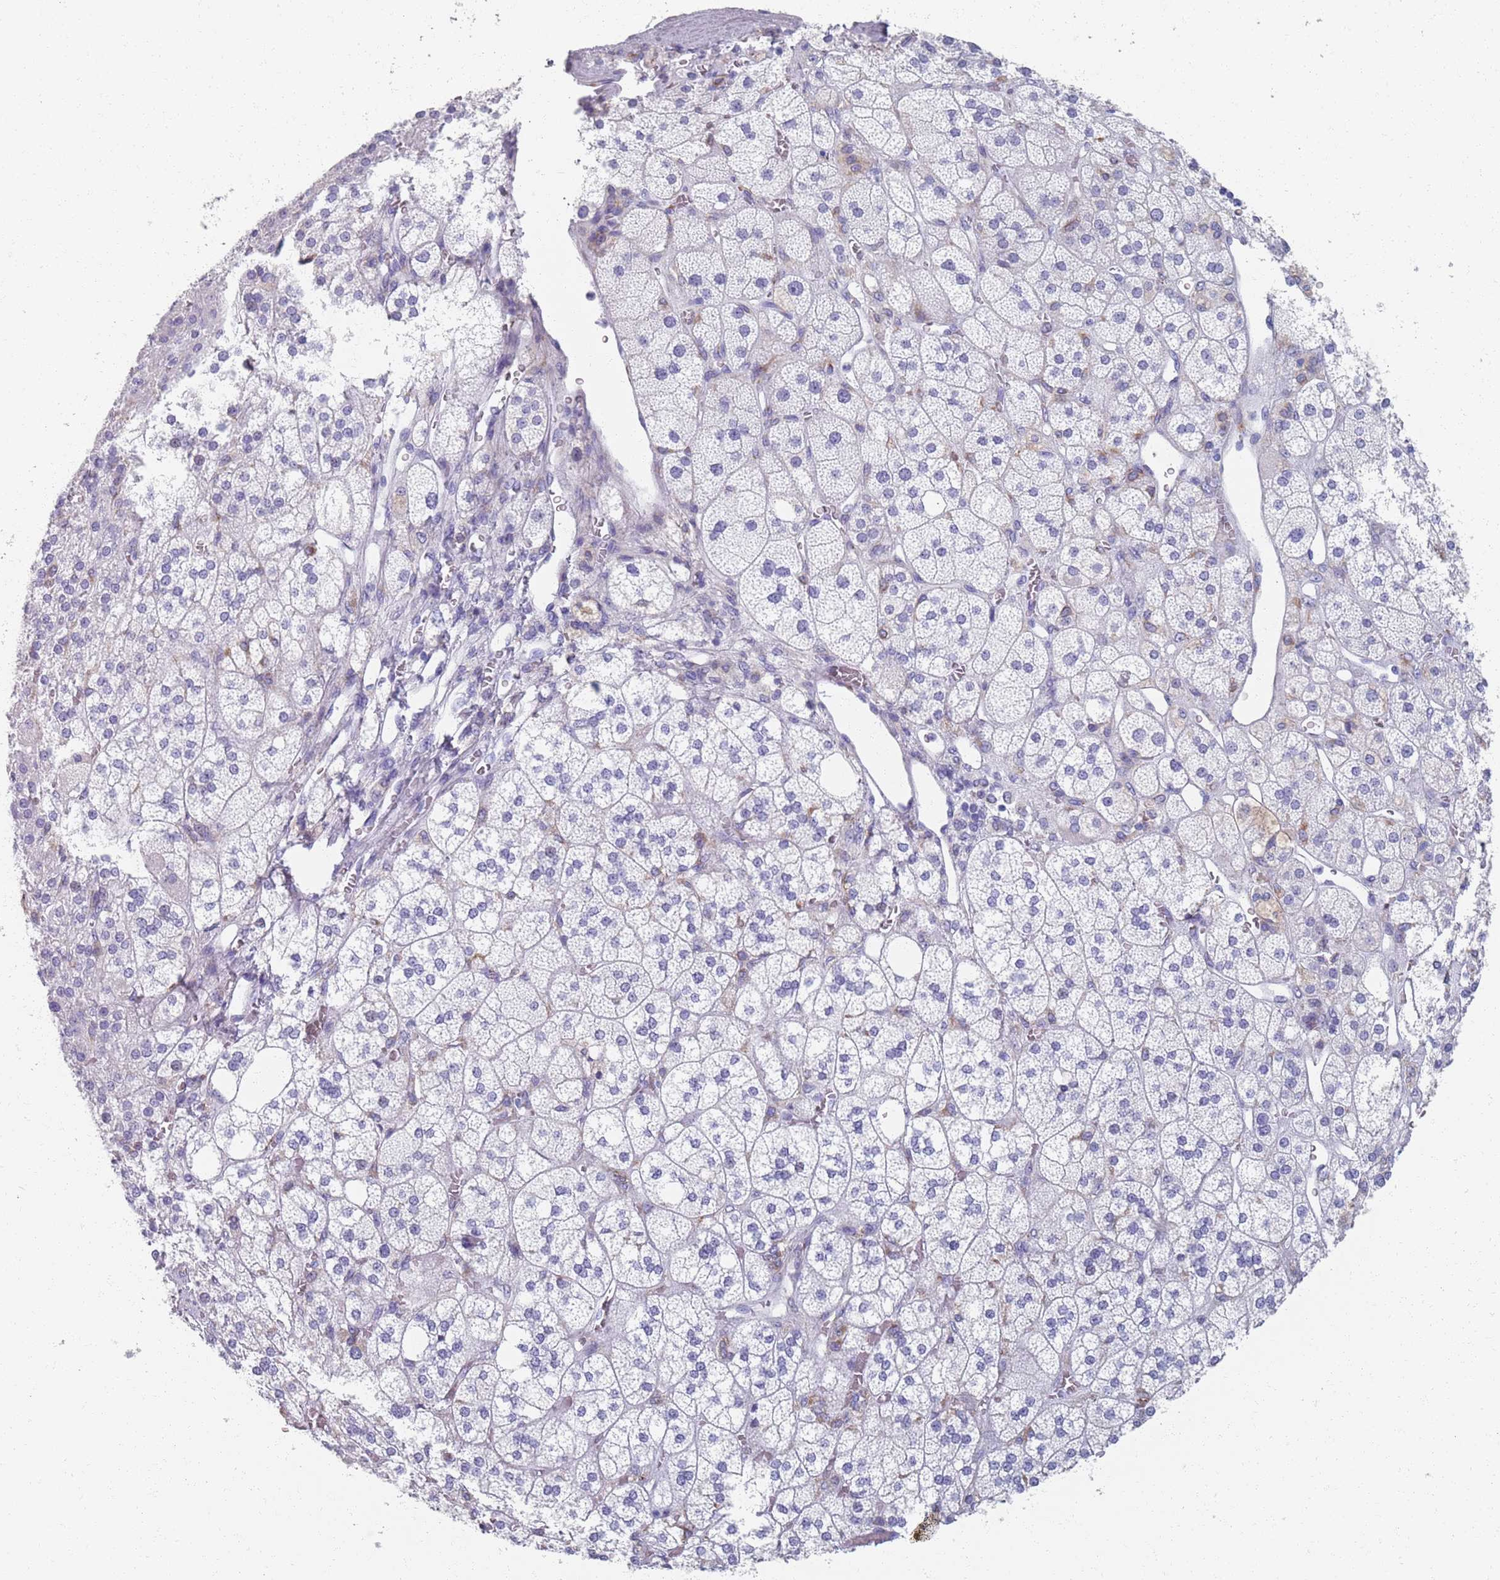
{"staining": {"intensity": "negative", "quantity": "none", "location": "none"}, "tissue": "adrenal gland", "cell_type": "Glandular cells", "image_type": "normal", "snomed": [{"axis": "morphology", "description": "Normal tissue, NOS"}, {"axis": "topography", "description": "Adrenal gland"}], "caption": "IHC of benign human adrenal gland exhibits no positivity in glandular cells.", "gene": "PLOD1", "patient": {"sex": "male", "age": 61}}